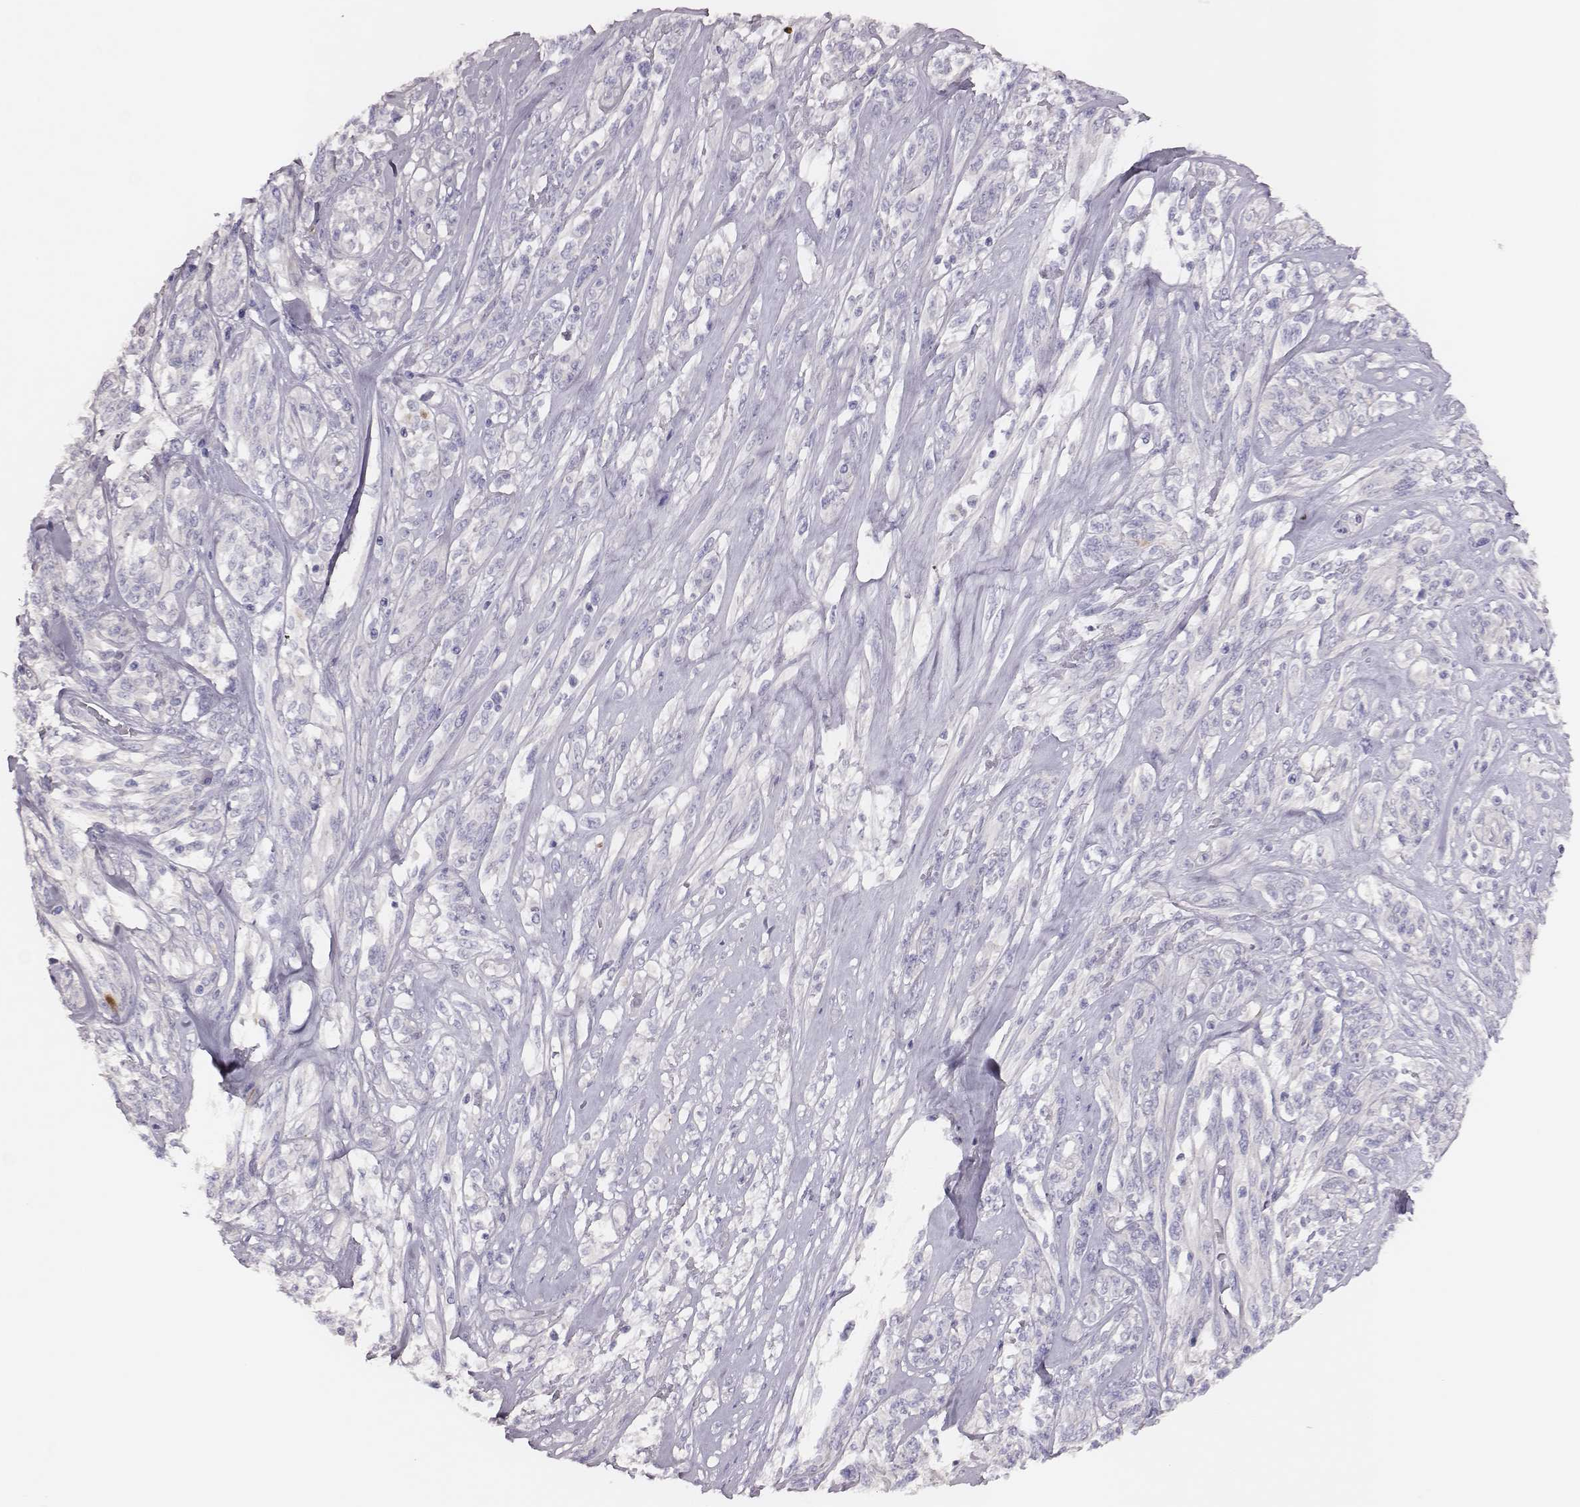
{"staining": {"intensity": "negative", "quantity": "none", "location": "none"}, "tissue": "melanoma", "cell_type": "Tumor cells", "image_type": "cancer", "snomed": [{"axis": "morphology", "description": "Malignant melanoma, NOS"}, {"axis": "topography", "description": "Skin"}], "caption": "Protein analysis of malignant melanoma reveals no significant expression in tumor cells.", "gene": "P2RY10", "patient": {"sex": "female", "age": 91}}